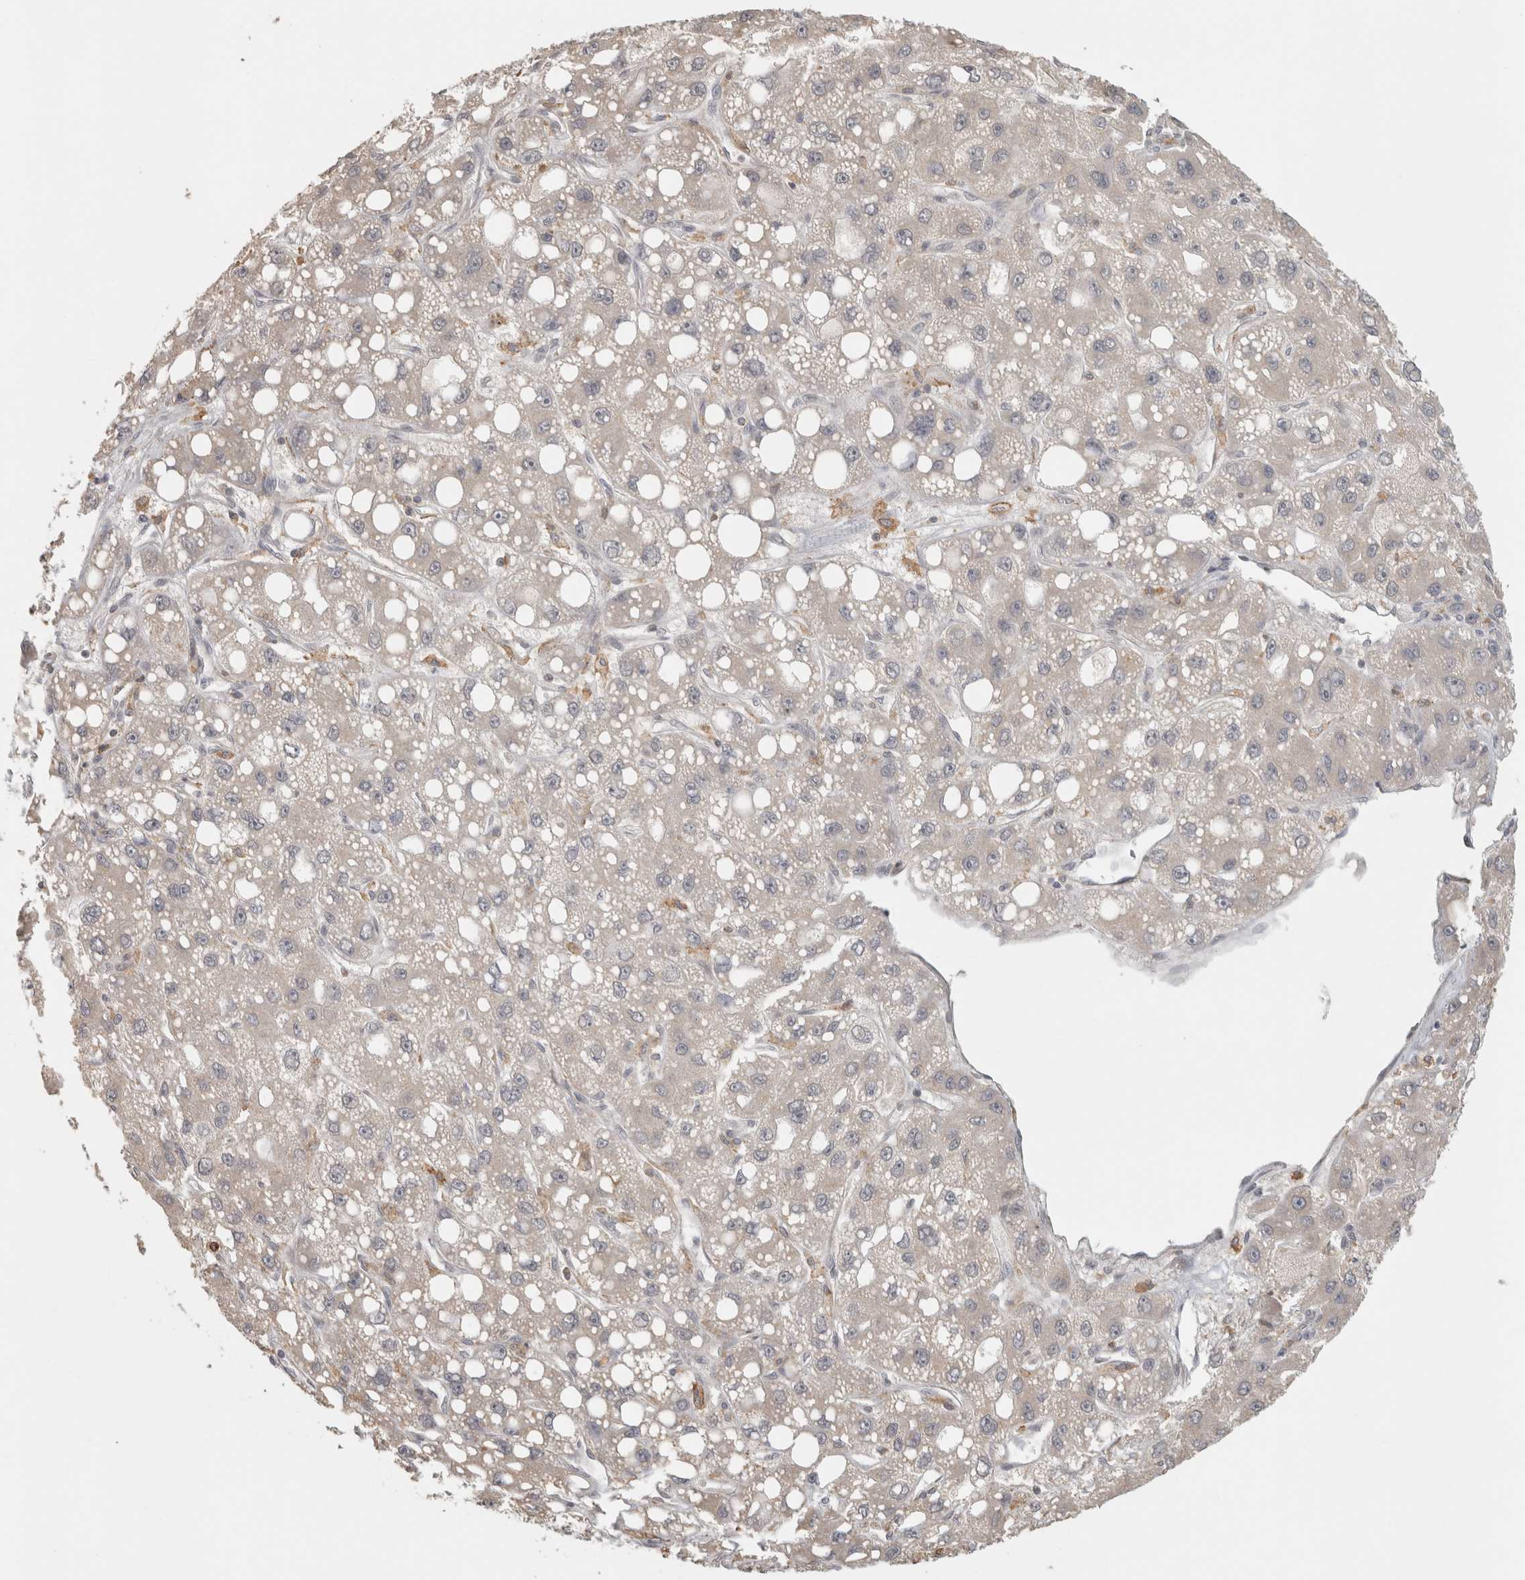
{"staining": {"intensity": "negative", "quantity": "none", "location": "none"}, "tissue": "liver cancer", "cell_type": "Tumor cells", "image_type": "cancer", "snomed": [{"axis": "morphology", "description": "Carcinoma, Hepatocellular, NOS"}, {"axis": "topography", "description": "Liver"}], "caption": "This is an immunohistochemistry image of hepatocellular carcinoma (liver). There is no staining in tumor cells.", "gene": "HAVCR2", "patient": {"sex": "male", "age": 55}}